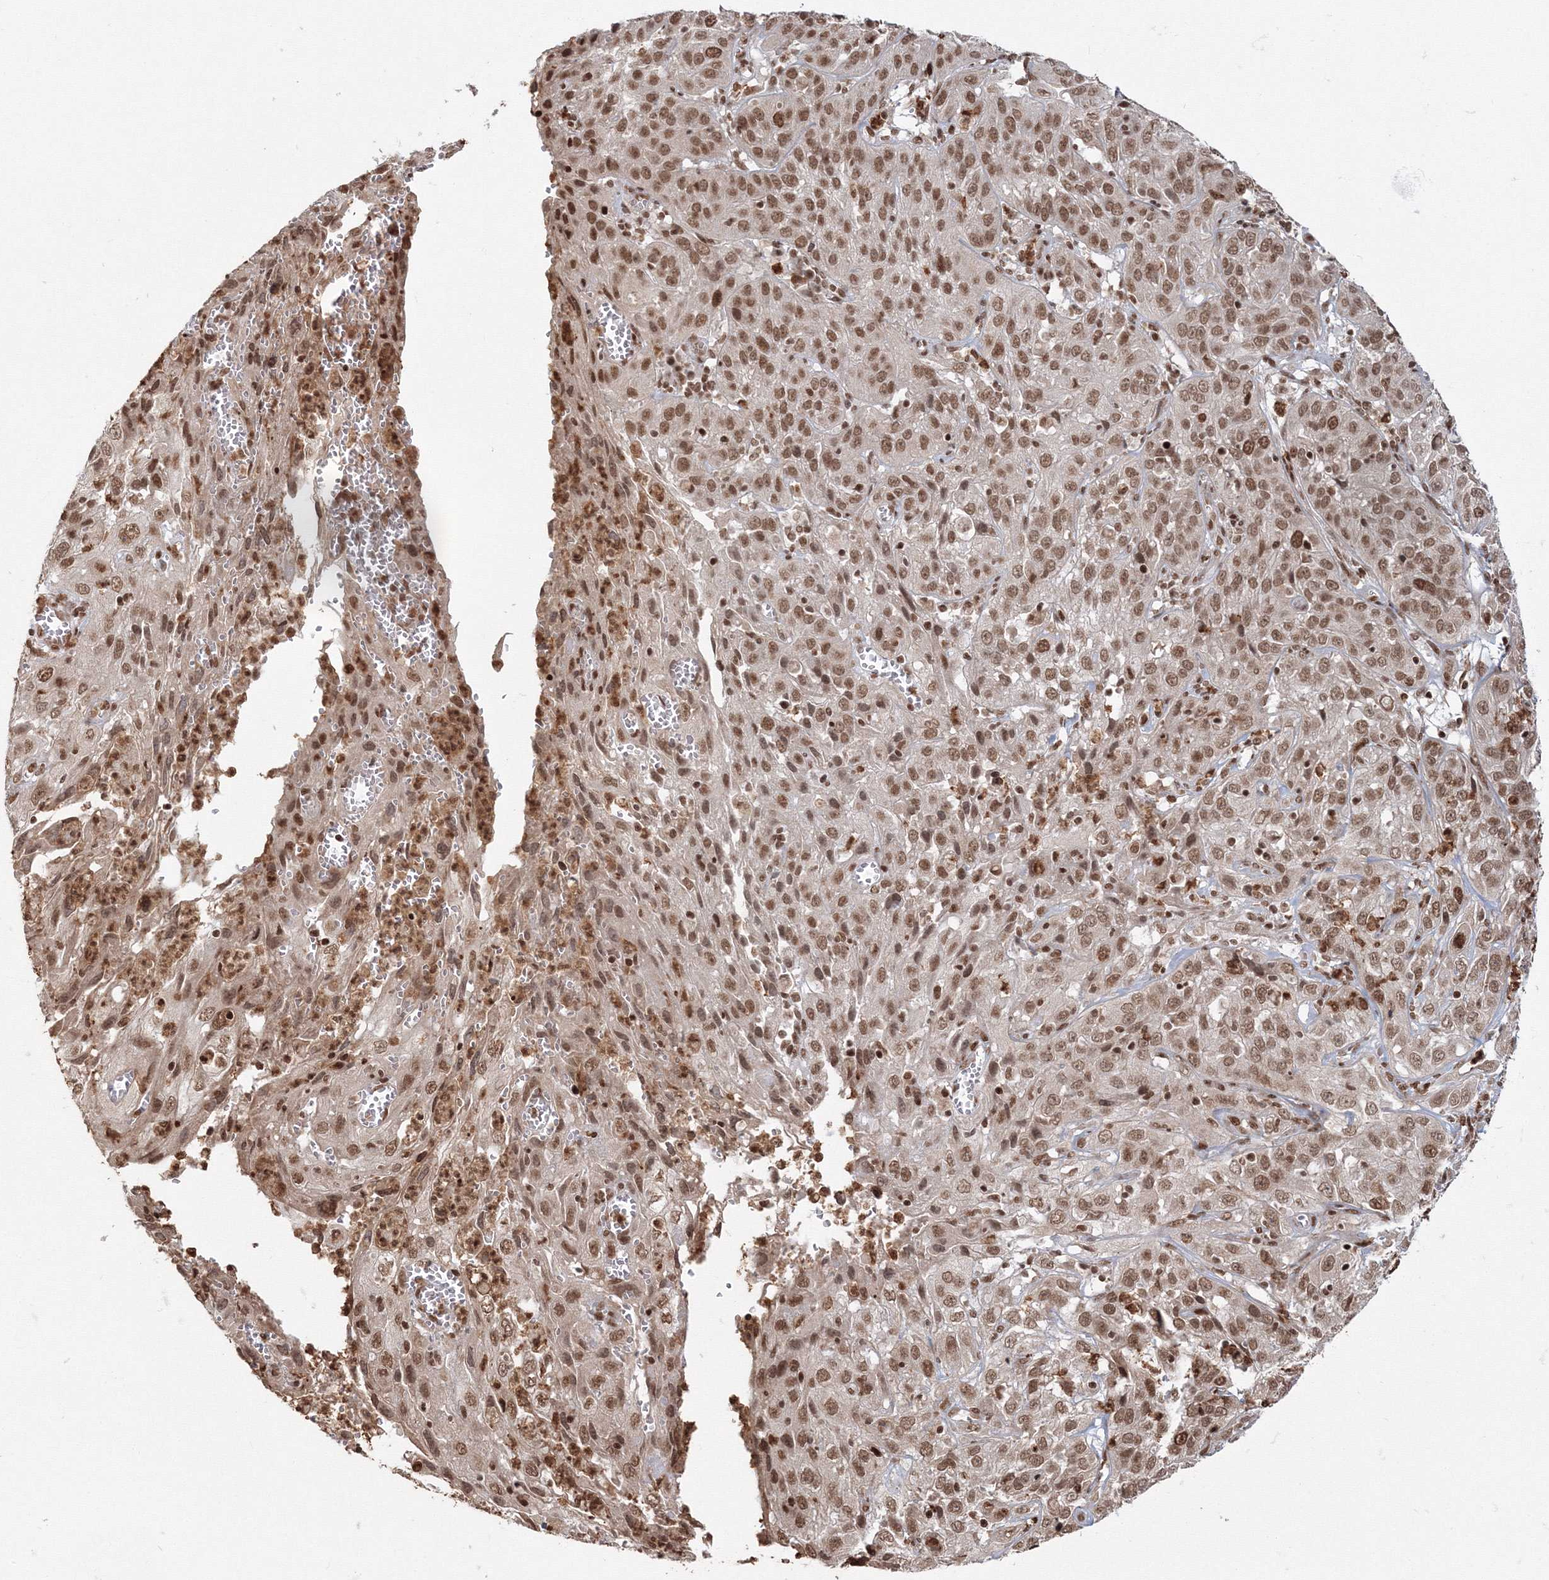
{"staining": {"intensity": "moderate", "quantity": ">75%", "location": "nuclear"}, "tissue": "cervical cancer", "cell_type": "Tumor cells", "image_type": "cancer", "snomed": [{"axis": "morphology", "description": "Squamous cell carcinoma, NOS"}, {"axis": "topography", "description": "Cervix"}], "caption": "Immunohistochemical staining of human cervical cancer displays medium levels of moderate nuclear protein staining in about >75% of tumor cells.", "gene": "KIF20A", "patient": {"sex": "female", "age": 32}}